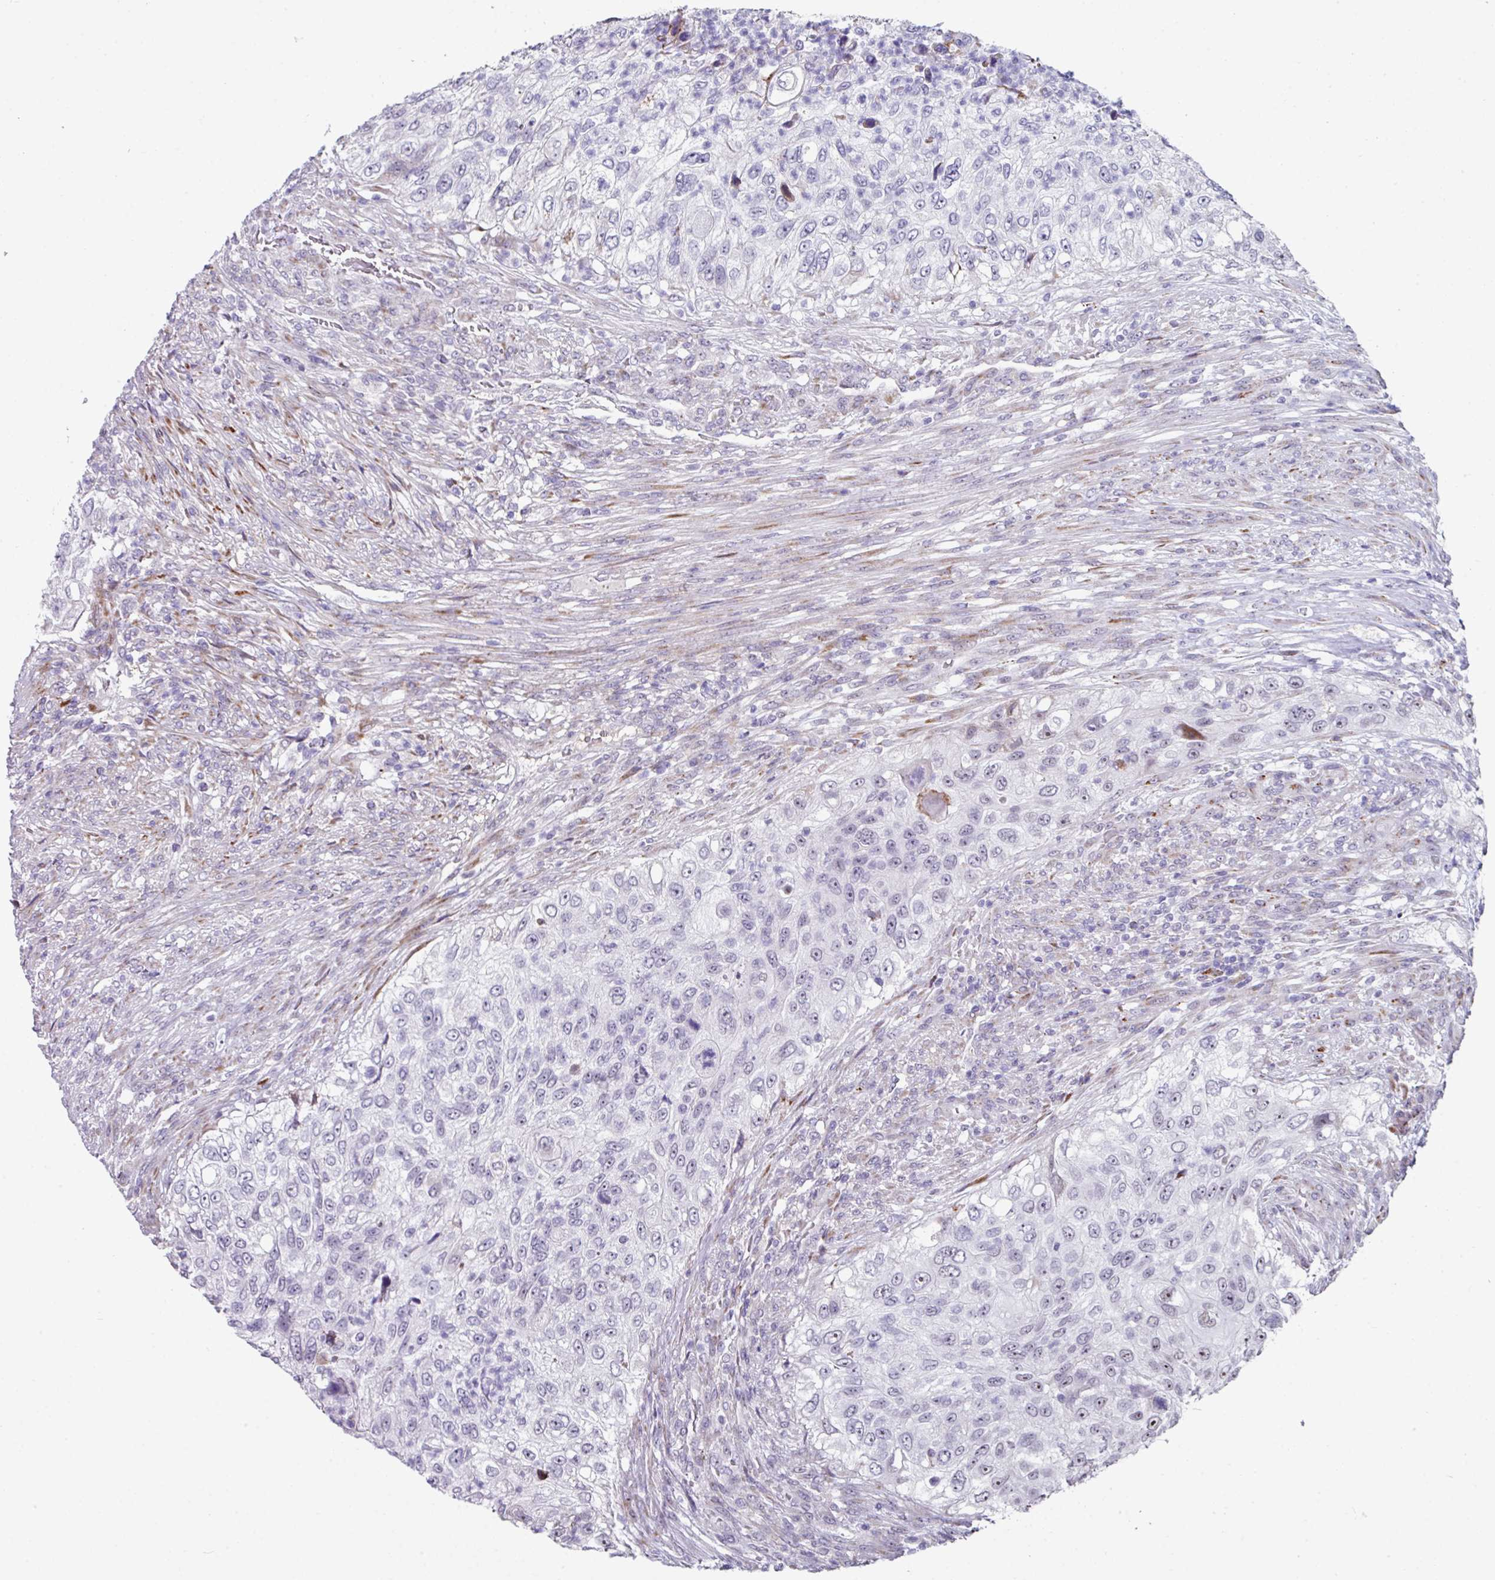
{"staining": {"intensity": "negative", "quantity": "none", "location": "none"}, "tissue": "urothelial cancer", "cell_type": "Tumor cells", "image_type": "cancer", "snomed": [{"axis": "morphology", "description": "Urothelial carcinoma, High grade"}, {"axis": "topography", "description": "Urinary bladder"}], "caption": "An image of high-grade urothelial carcinoma stained for a protein shows no brown staining in tumor cells. Brightfield microscopy of IHC stained with DAB (3,3'-diaminobenzidine) (brown) and hematoxylin (blue), captured at high magnification.", "gene": "BMS1", "patient": {"sex": "female", "age": 60}}